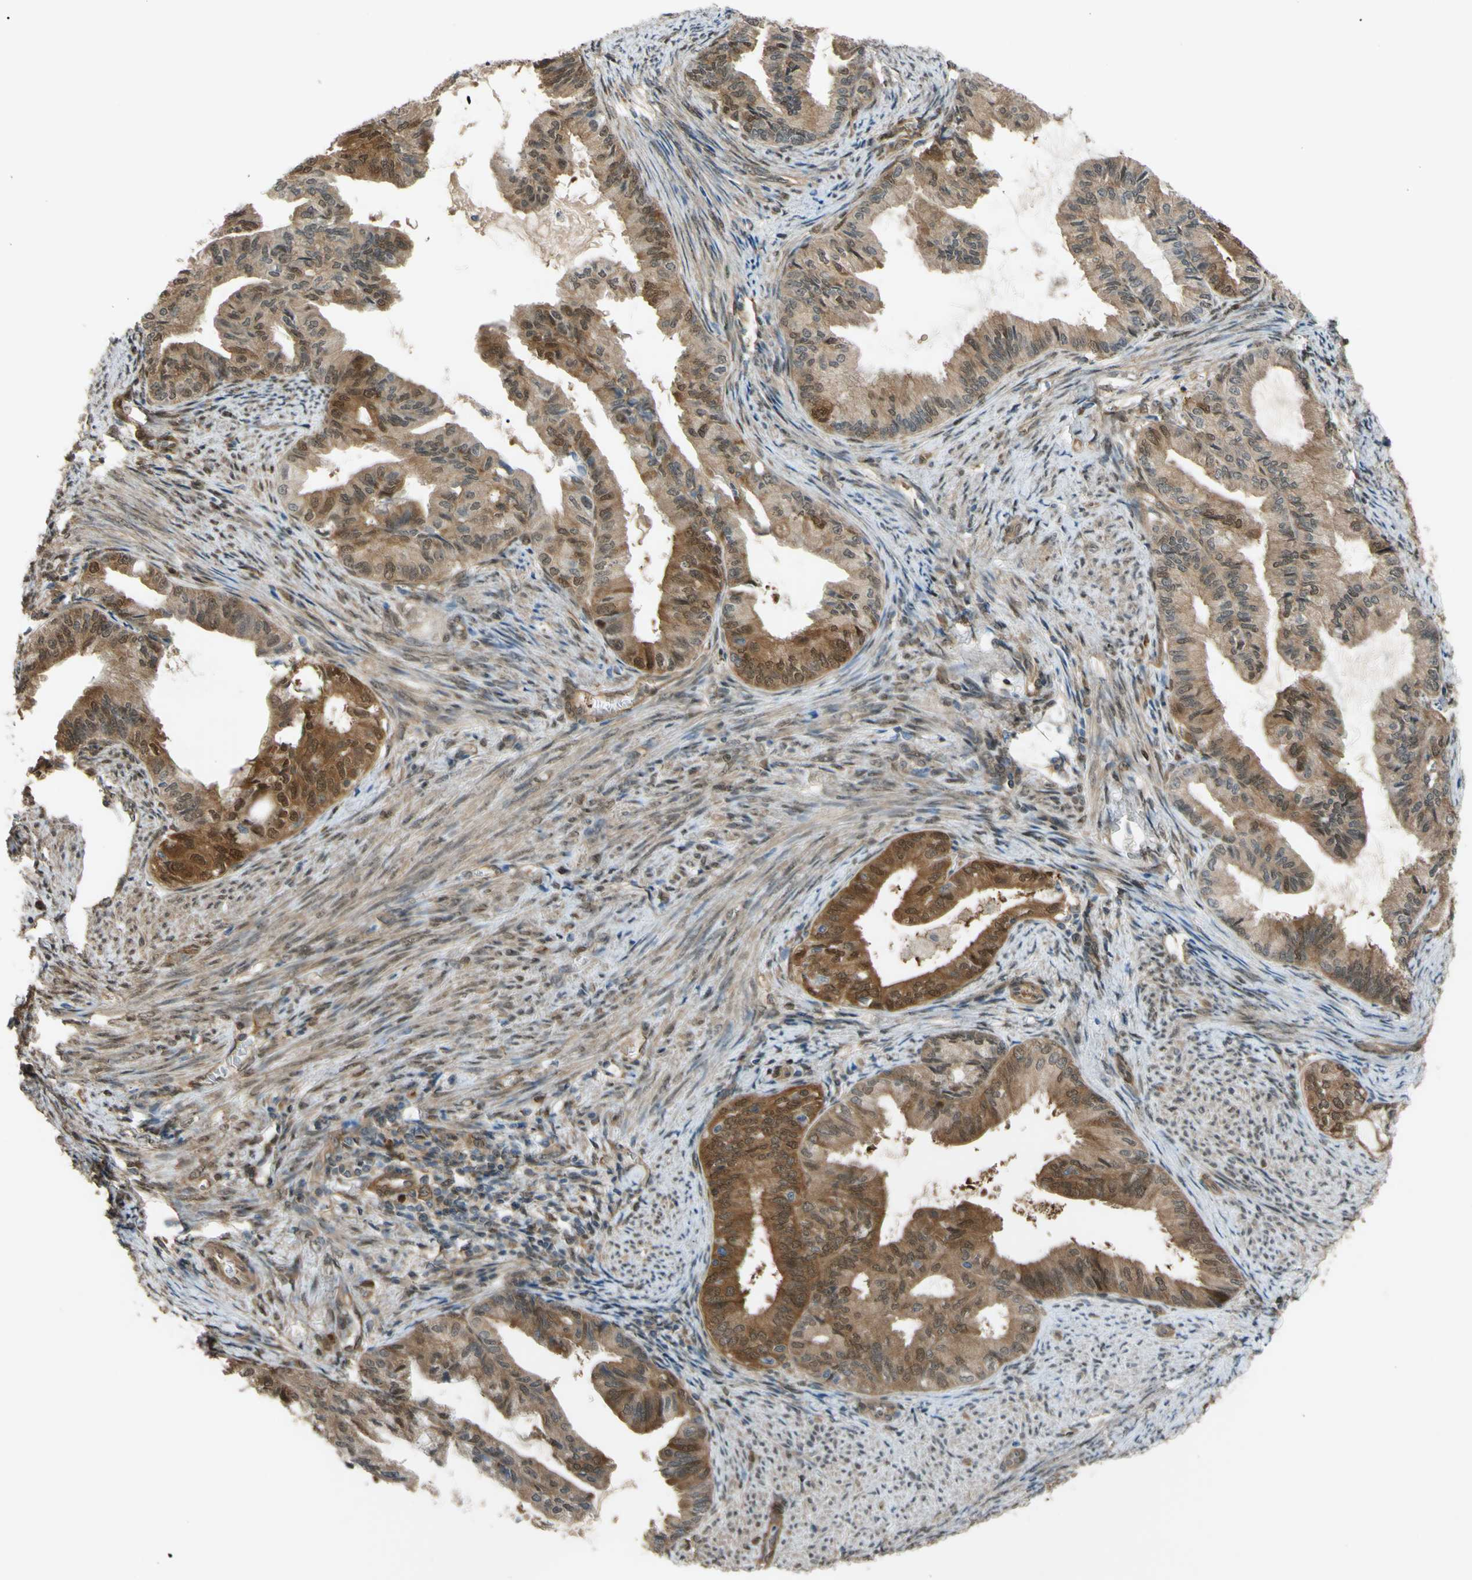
{"staining": {"intensity": "moderate", "quantity": ">75%", "location": "cytoplasmic/membranous"}, "tissue": "endometrial cancer", "cell_type": "Tumor cells", "image_type": "cancer", "snomed": [{"axis": "morphology", "description": "Adenocarcinoma, NOS"}, {"axis": "topography", "description": "Endometrium"}], "caption": "Endometrial cancer (adenocarcinoma) was stained to show a protein in brown. There is medium levels of moderate cytoplasmic/membranous expression in about >75% of tumor cells.", "gene": "YWHAQ", "patient": {"sex": "female", "age": 86}}